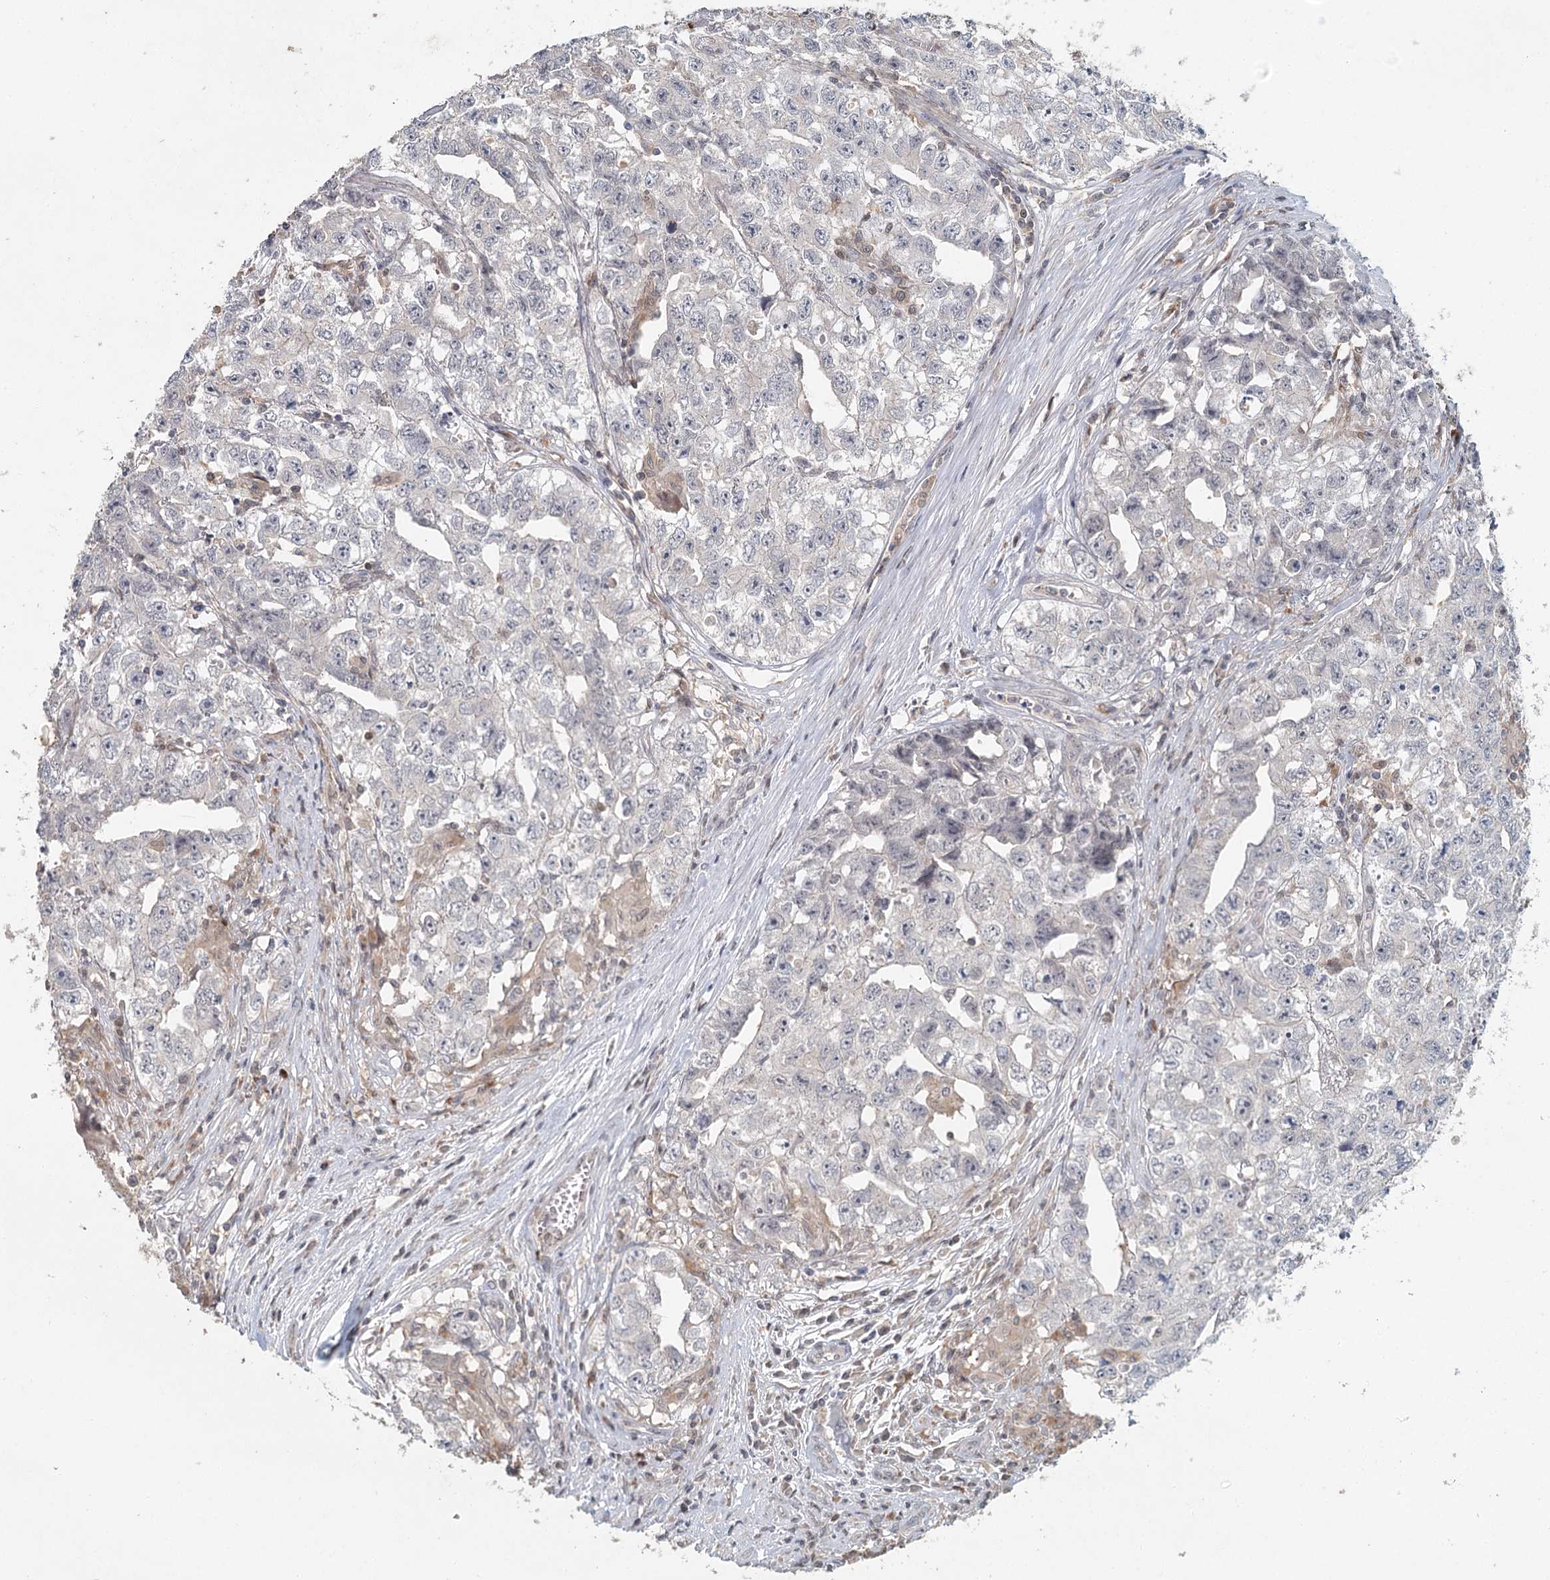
{"staining": {"intensity": "negative", "quantity": "none", "location": "none"}, "tissue": "testis cancer", "cell_type": "Tumor cells", "image_type": "cancer", "snomed": [{"axis": "morphology", "description": "Seminoma, NOS"}, {"axis": "morphology", "description": "Carcinoma, Embryonal, NOS"}, {"axis": "topography", "description": "Testis"}], "caption": "This is an immunohistochemistry histopathology image of human testis seminoma. There is no expression in tumor cells.", "gene": "ADK", "patient": {"sex": "male", "age": 43}}